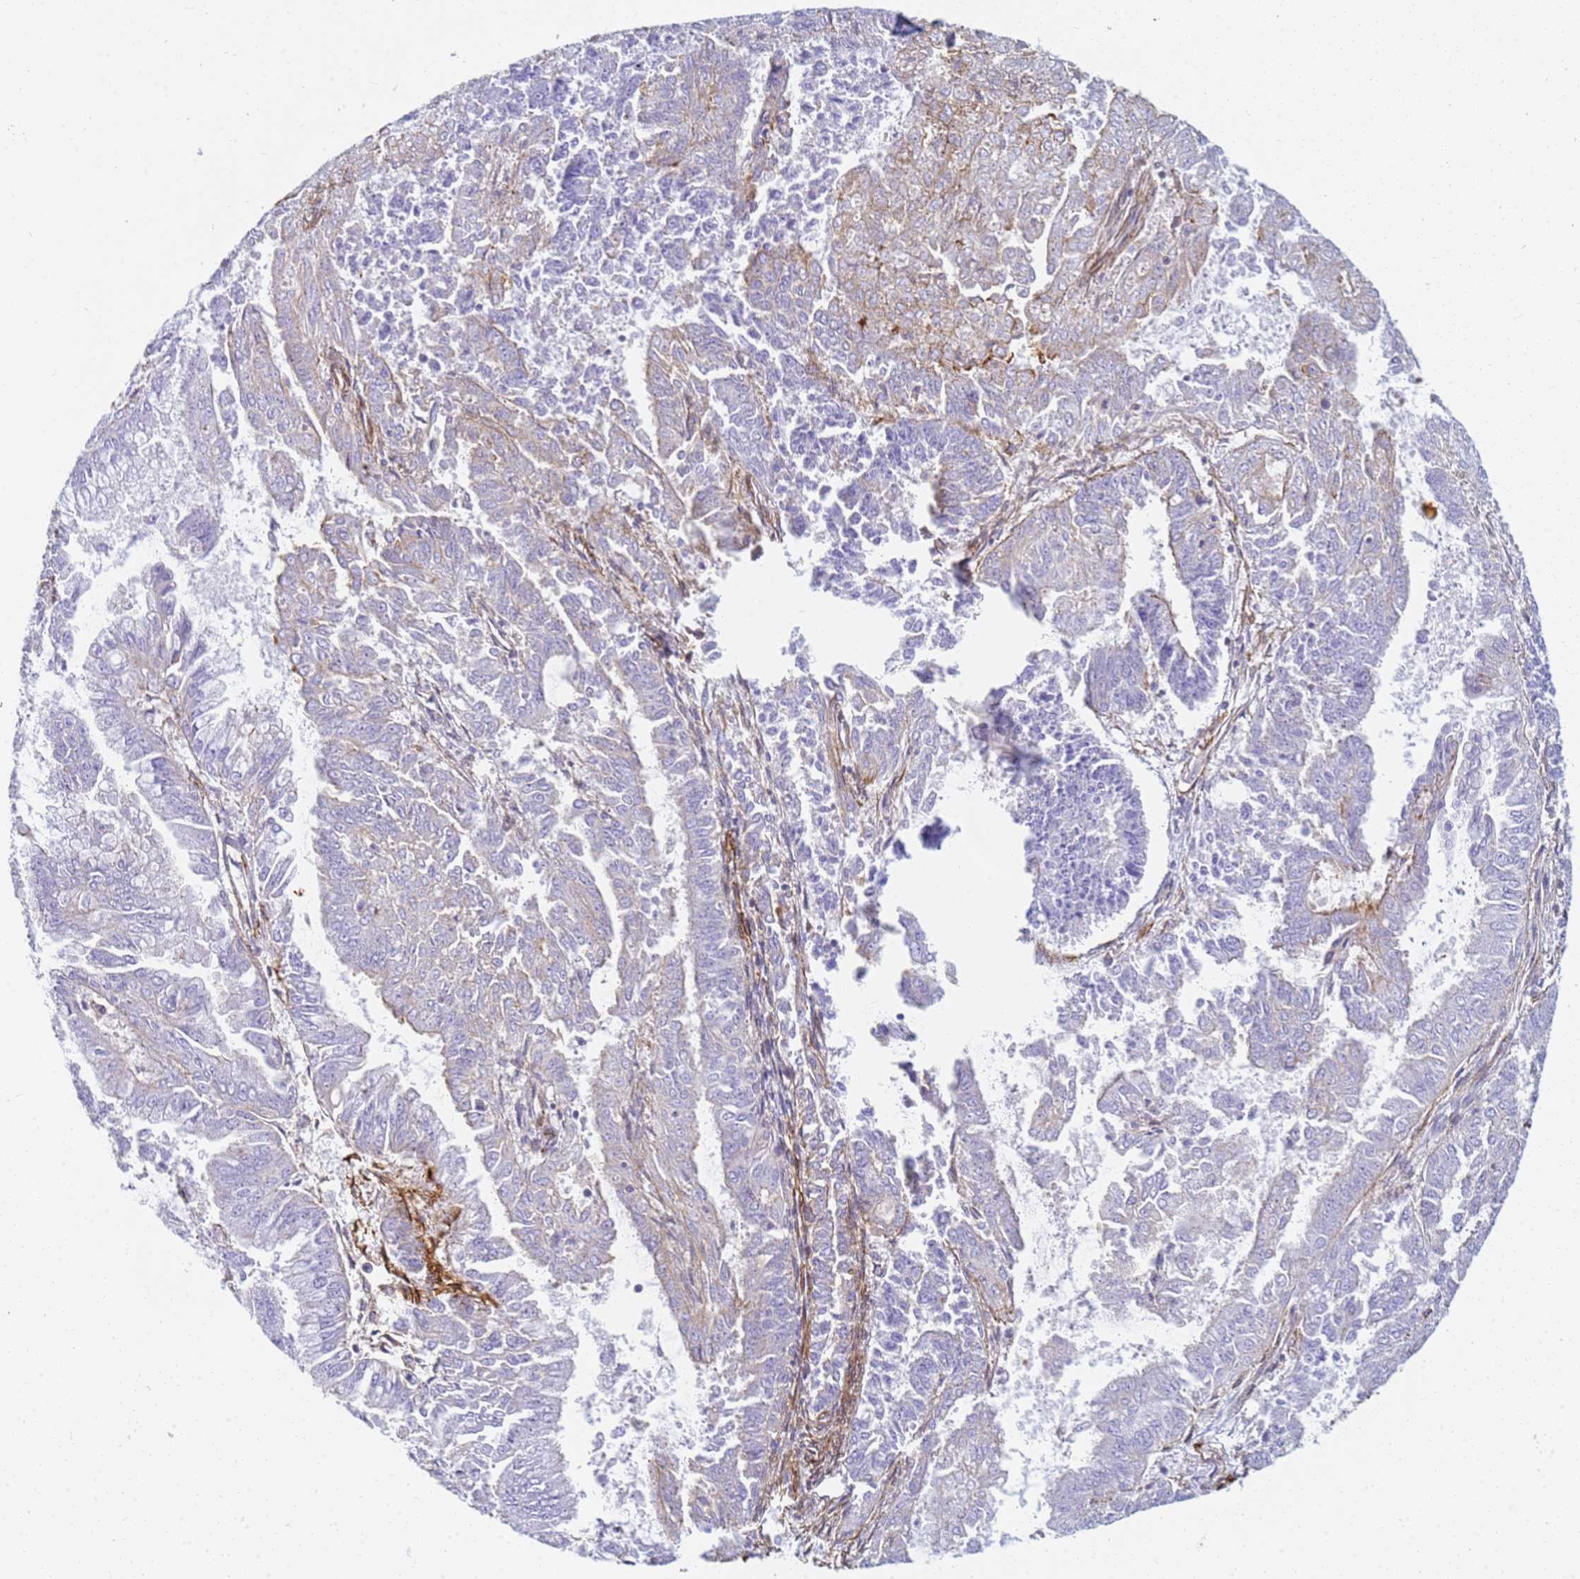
{"staining": {"intensity": "negative", "quantity": "none", "location": "none"}, "tissue": "endometrial cancer", "cell_type": "Tumor cells", "image_type": "cancer", "snomed": [{"axis": "morphology", "description": "Adenocarcinoma, NOS"}, {"axis": "topography", "description": "Endometrium"}], "caption": "Immunohistochemistry (IHC) of human endometrial cancer (adenocarcinoma) demonstrates no expression in tumor cells.", "gene": "TPM1", "patient": {"sex": "female", "age": 73}}